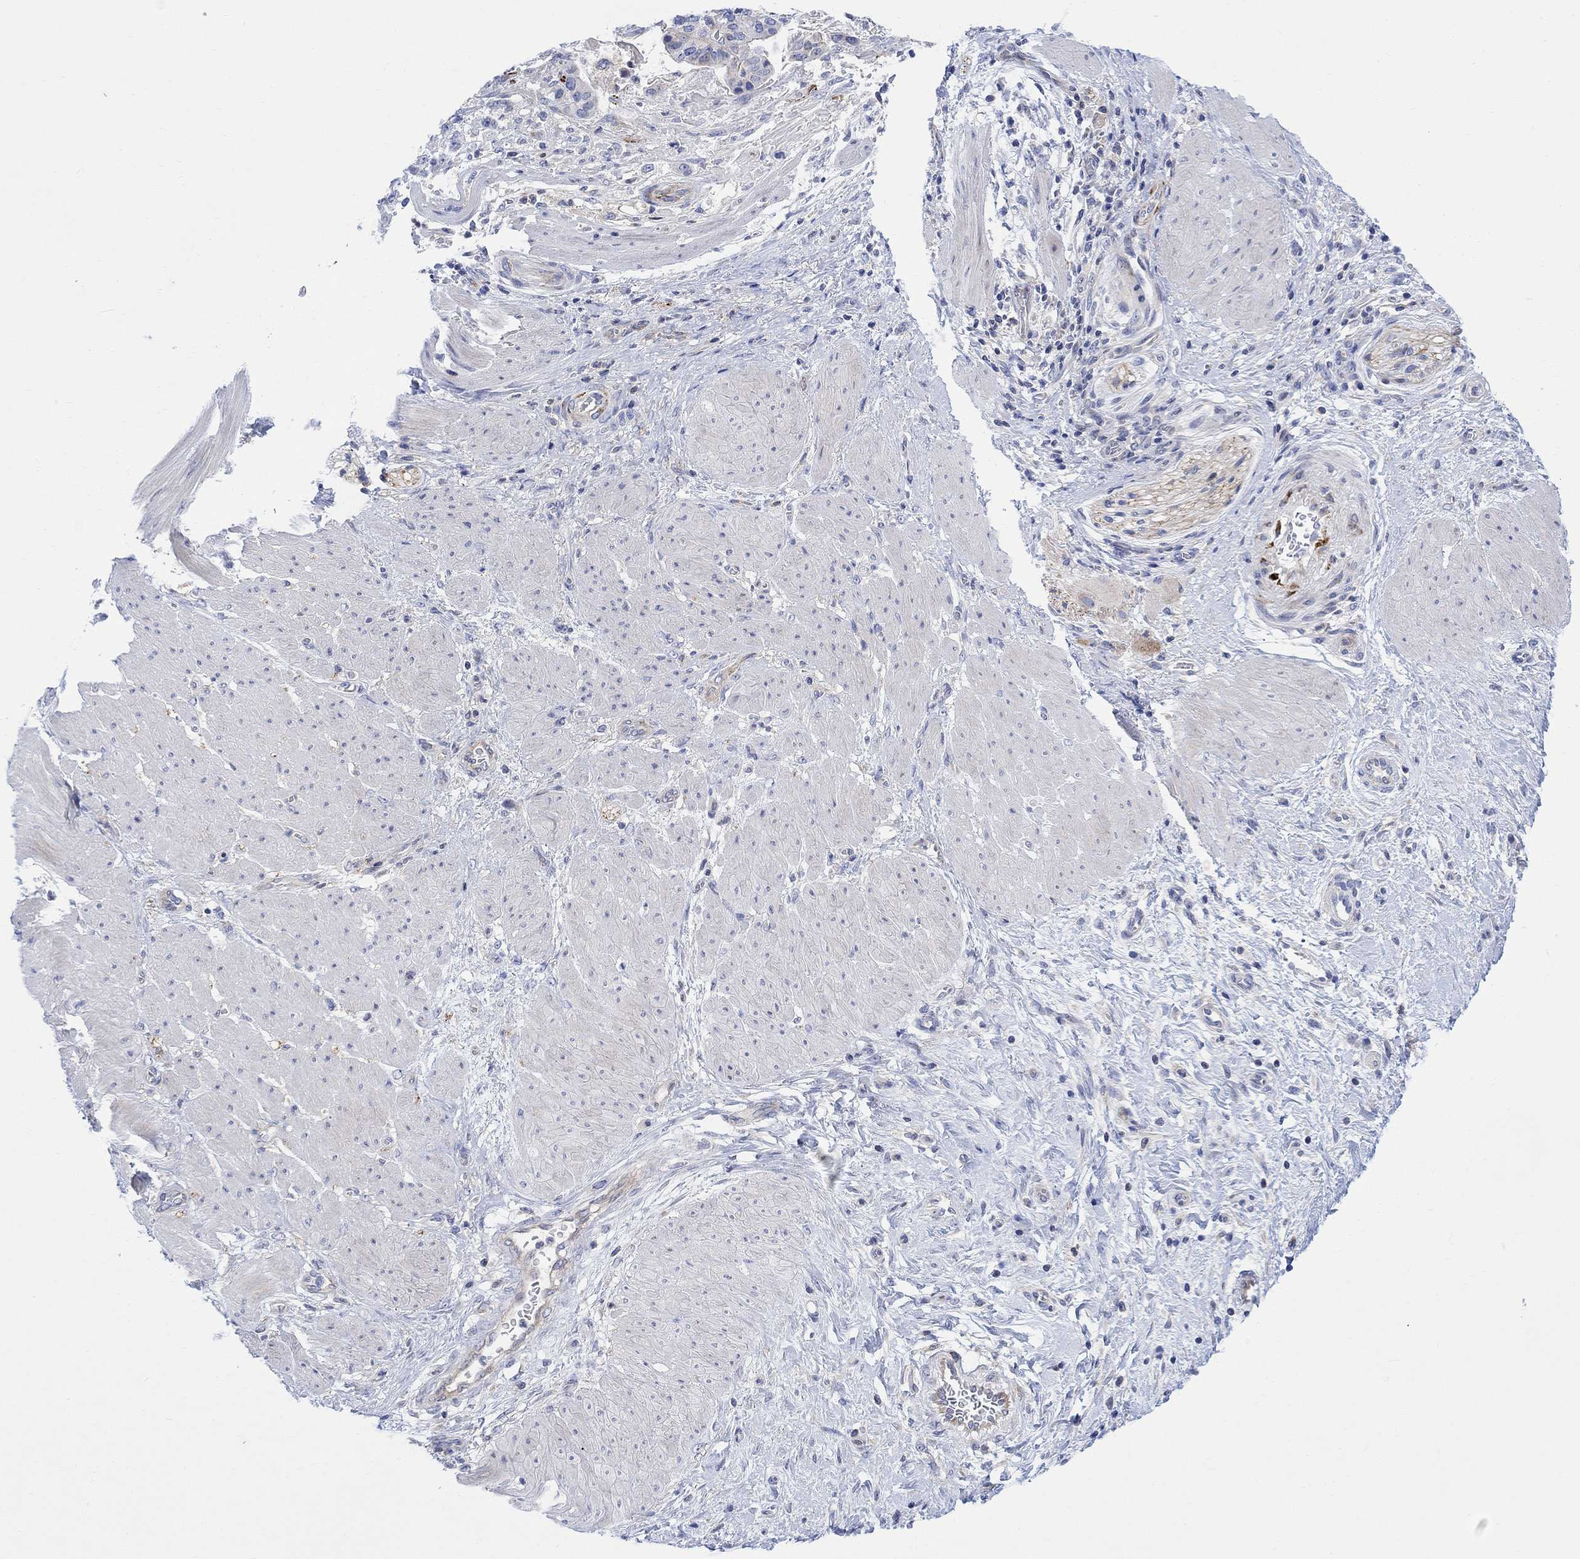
{"staining": {"intensity": "negative", "quantity": "none", "location": "none"}, "tissue": "stomach cancer", "cell_type": "Tumor cells", "image_type": "cancer", "snomed": [{"axis": "morphology", "description": "Adenocarcinoma, NOS"}, {"axis": "topography", "description": "Stomach"}], "caption": "Immunohistochemistry (IHC) of stomach cancer (adenocarcinoma) demonstrates no expression in tumor cells.", "gene": "ARSK", "patient": {"sex": "male", "age": 48}}